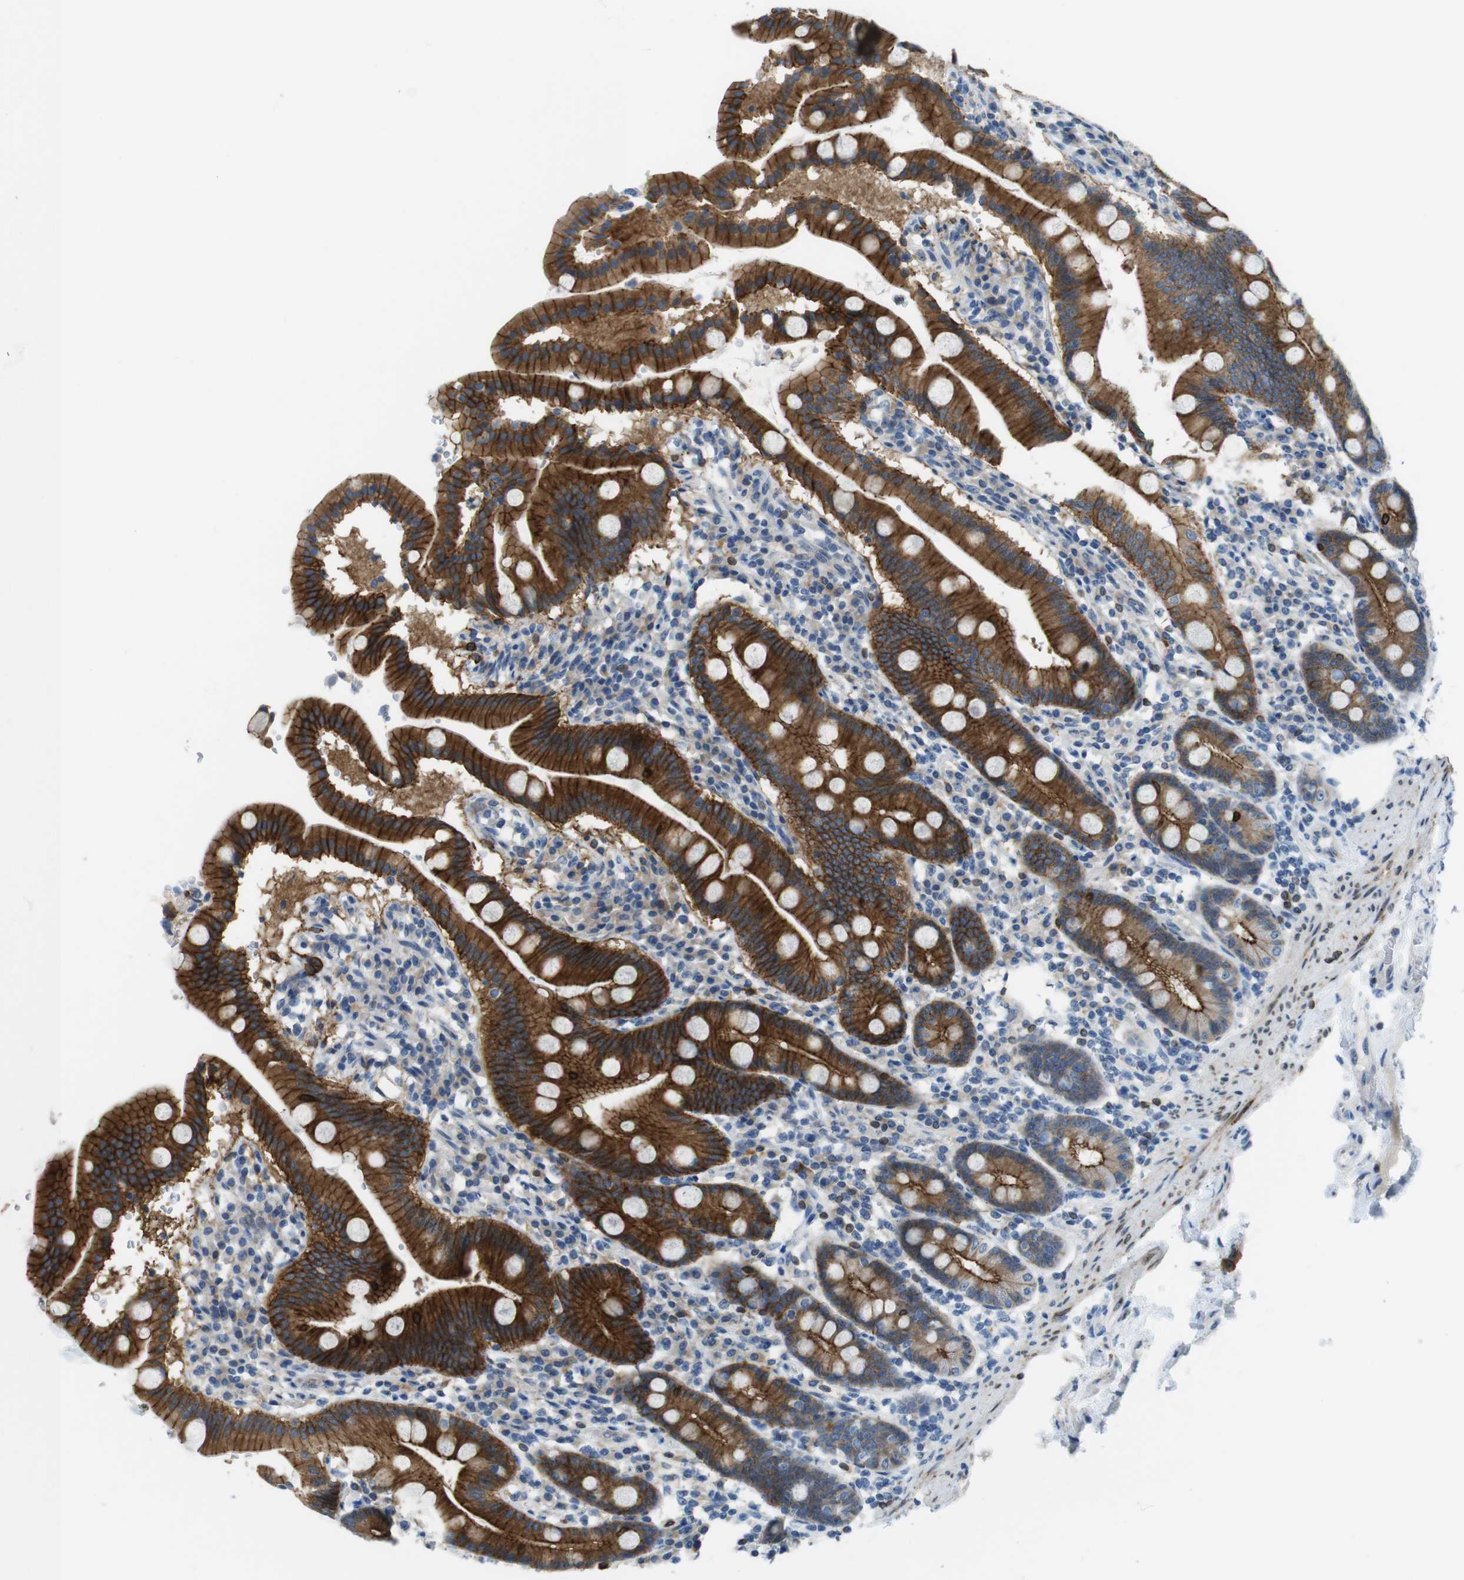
{"staining": {"intensity": "strong", "quantity": ">75%", "location": "cytoplasmic/membranous"}, "tissue": "duodenum", "cell_type": "Glandular cells", "image_type": "normal", "snomed": [{"axis": "morphology", "description": "Normal tissue, NOS"}, {"axis": "topography", "description": "Duodenum"}], "caption": "A brown stain highlights strong cytoplasmic/membranous positivity of a protein in glandular cells of benign duodenum.", "gene": "TJP3", "patient": {"sex": "male", "age": 50}}